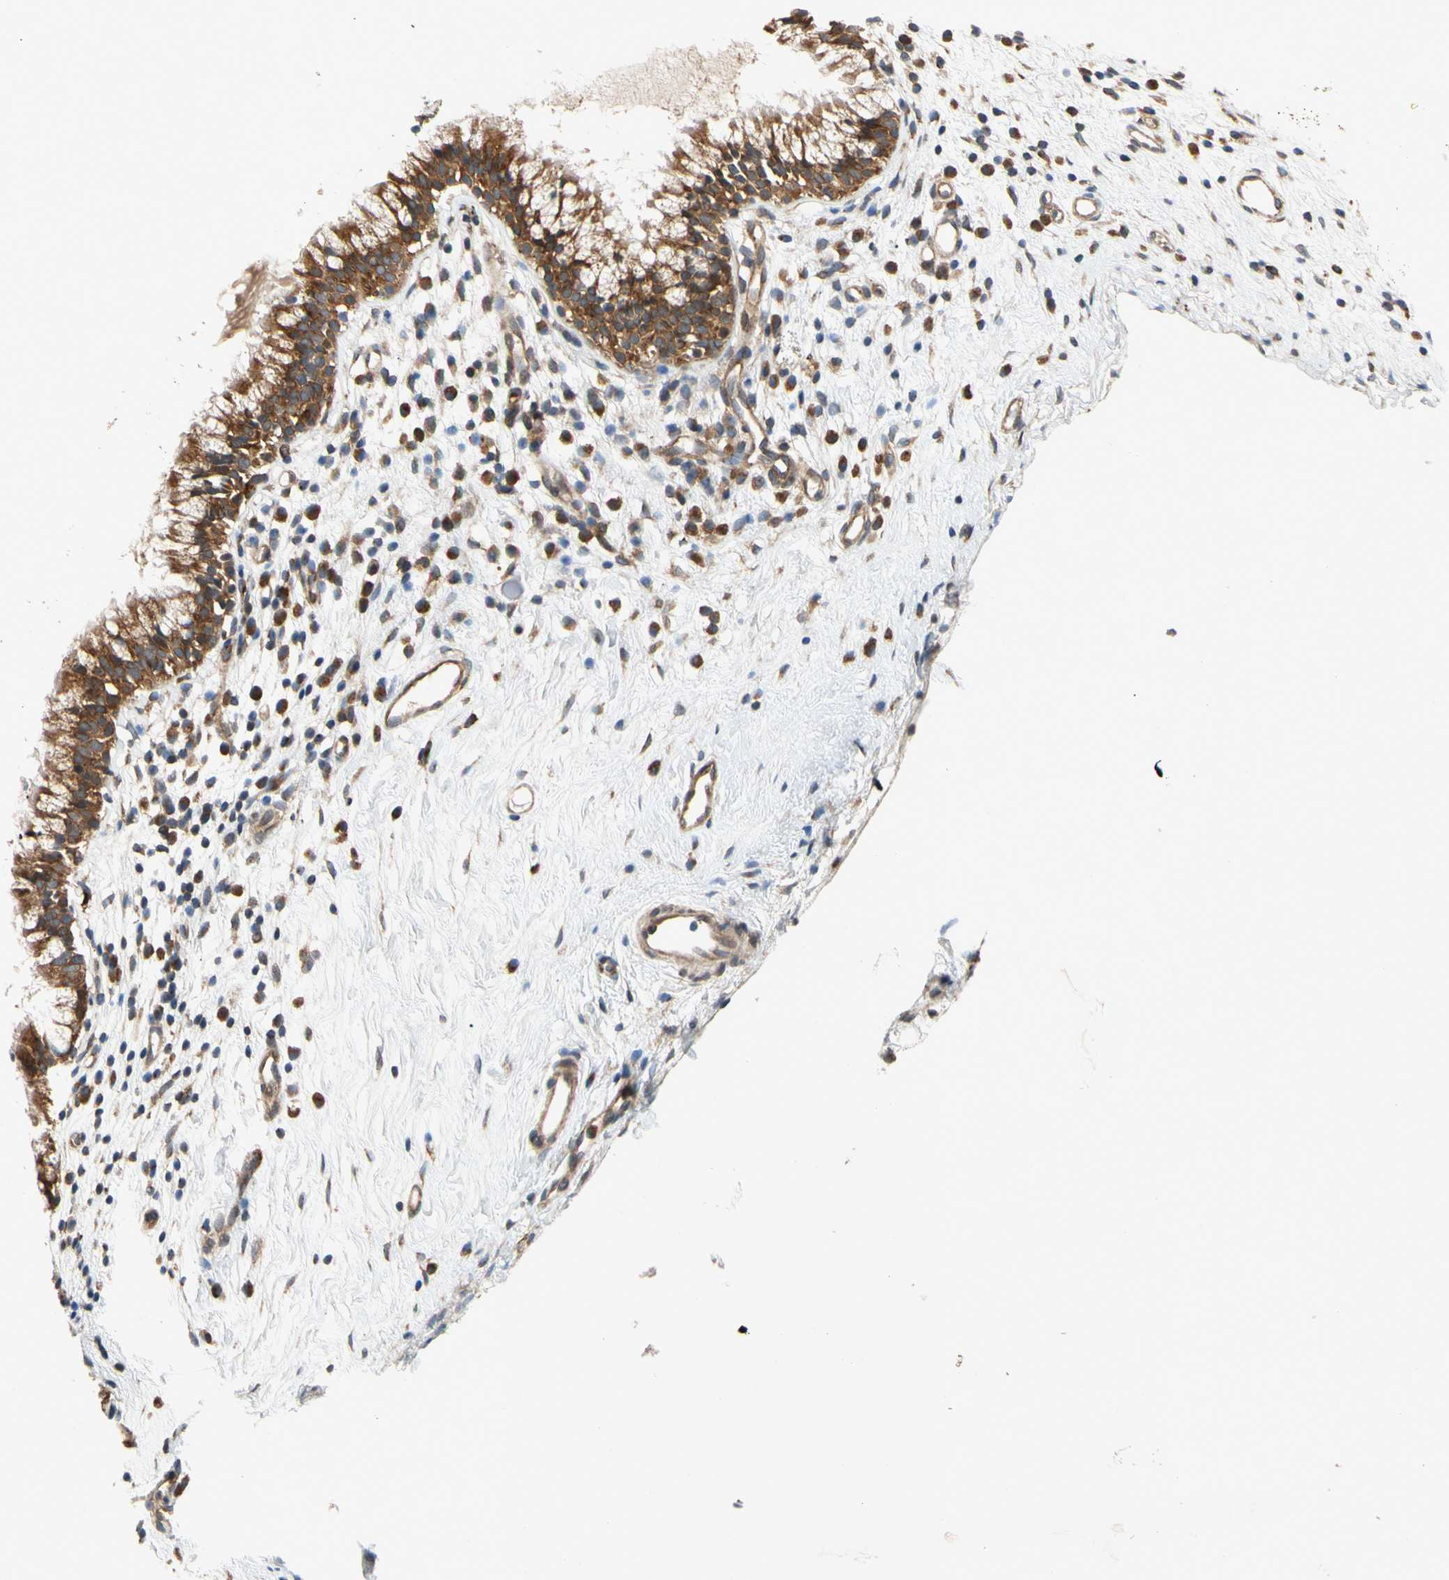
{"staining": {"intensity": "strong", "quantity": ">75%", "location": "cytoplasmic/membranous"}, "tissue": "nasopharynx", "cell_type": "Respiratory epithelial cells", "image_type": "normal", "snomed": [{"axis": "morphology", "description": "Normal tissue, NOS"}, {"axis": "topography", "description": "Nasopharynx"}], "caption": "Immunohistochemistry (IHC) histopathology image of benign nasopharynx: human nasopharynx stained using immunohistochemistry shows high levels of strong protein expression localized specifically in the cytoplasmic/membranous of respiratory epithelial cells, appearing as a cytoplasmic/membranous brown color.", "gene": "ANKHD1", "patient": {"sex": "male", "age": 21}}